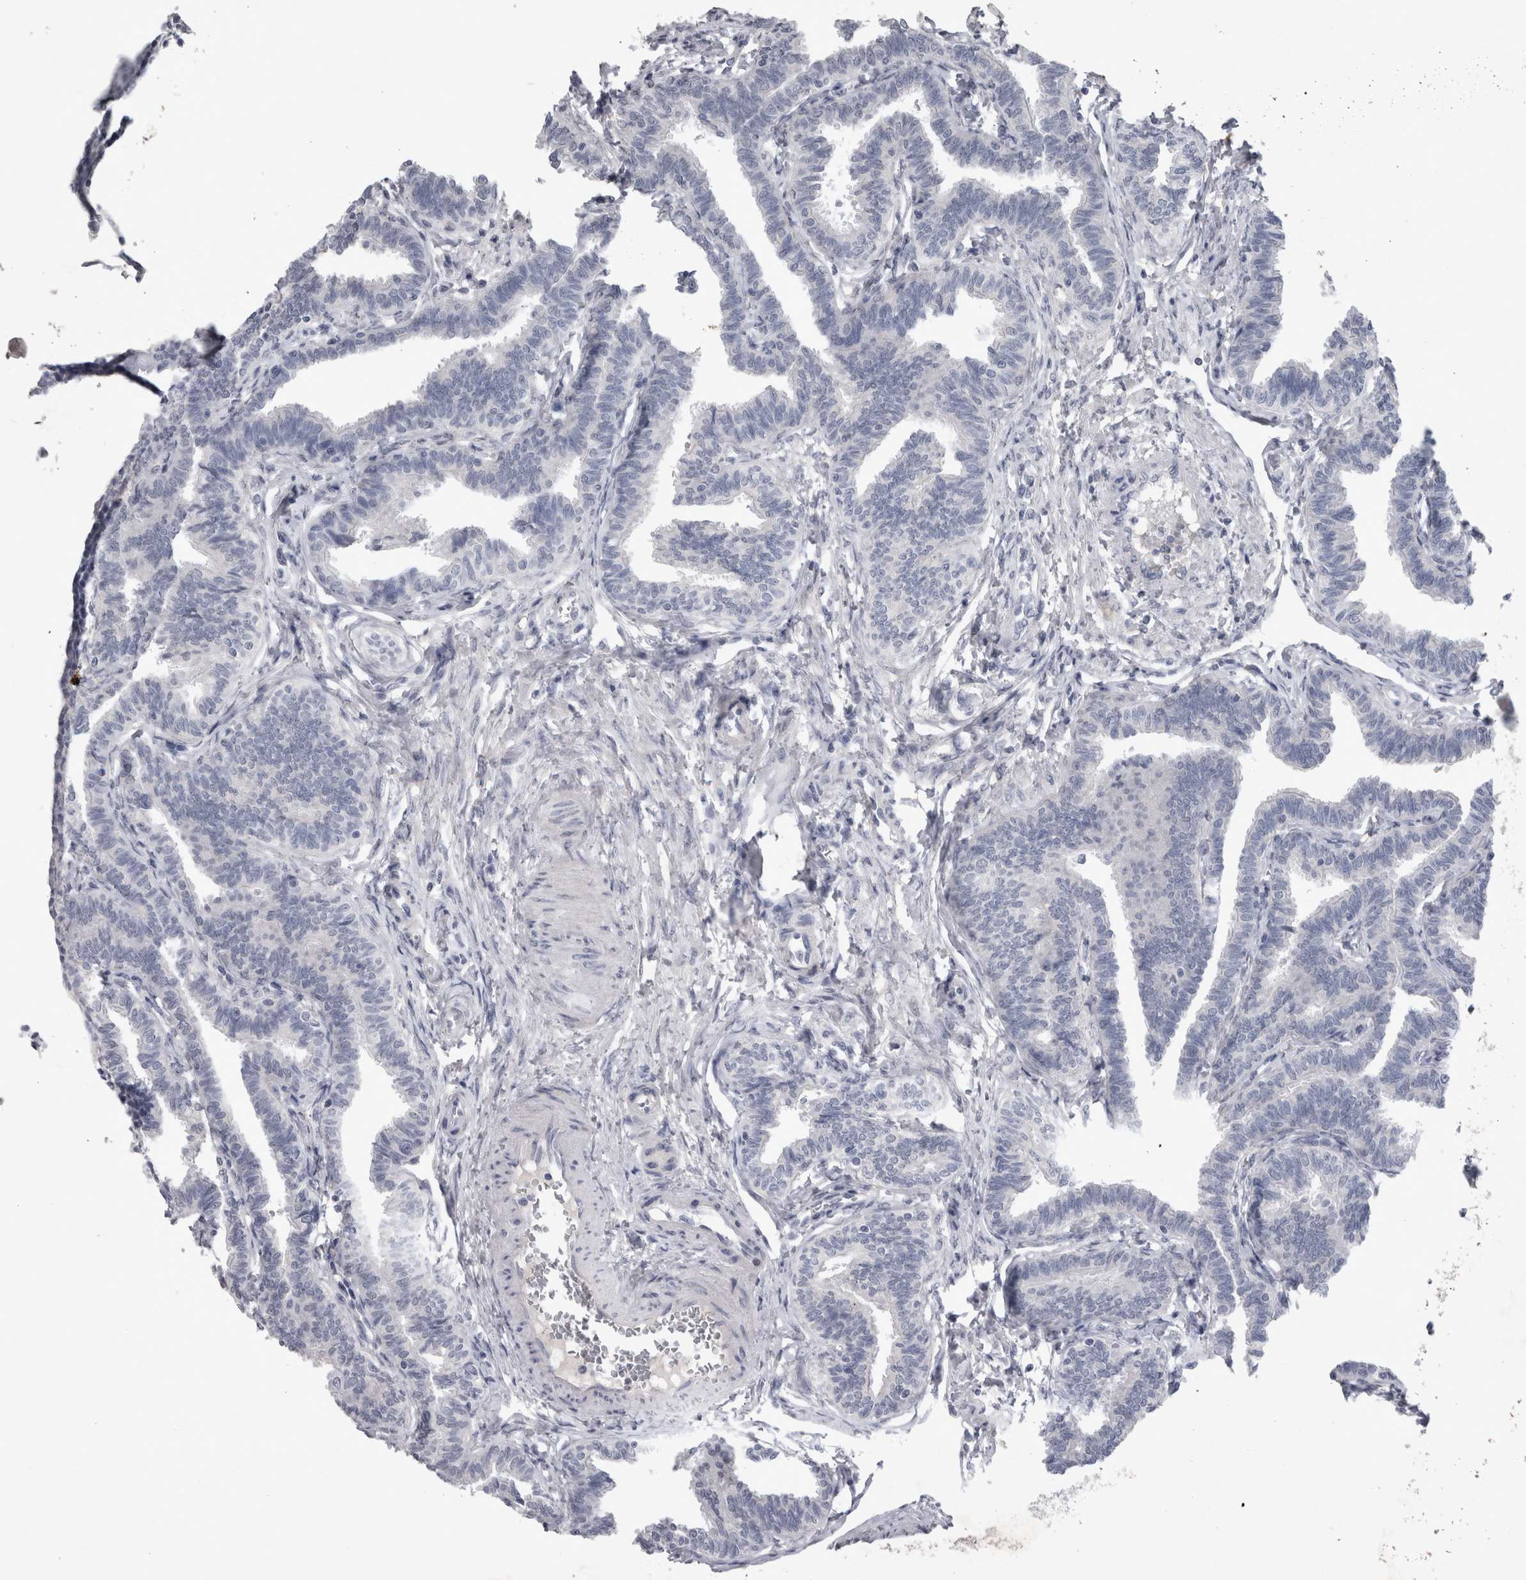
{"staining": {"intensity": "negative", "quantity": "none", "location": "none"}, "tissue": "fallopian tube", "cell_type": "Glandular cells", "image_type": "normal", "snomed": [{"axis": "morphology", "description": "Normal tissue, NOS"}, {"axis": "topography", "description": "Fallopian tube"}, {"axis": "topography", "description": "Ovary"}], "caption": "Immunohistochemistry histopathology image of unremarkable fallopian tube stained for a protein (brown), which reveals no staining in glandular cells.", "gene": "PDX1", "patient": {"sex": "female", "age": 23}}